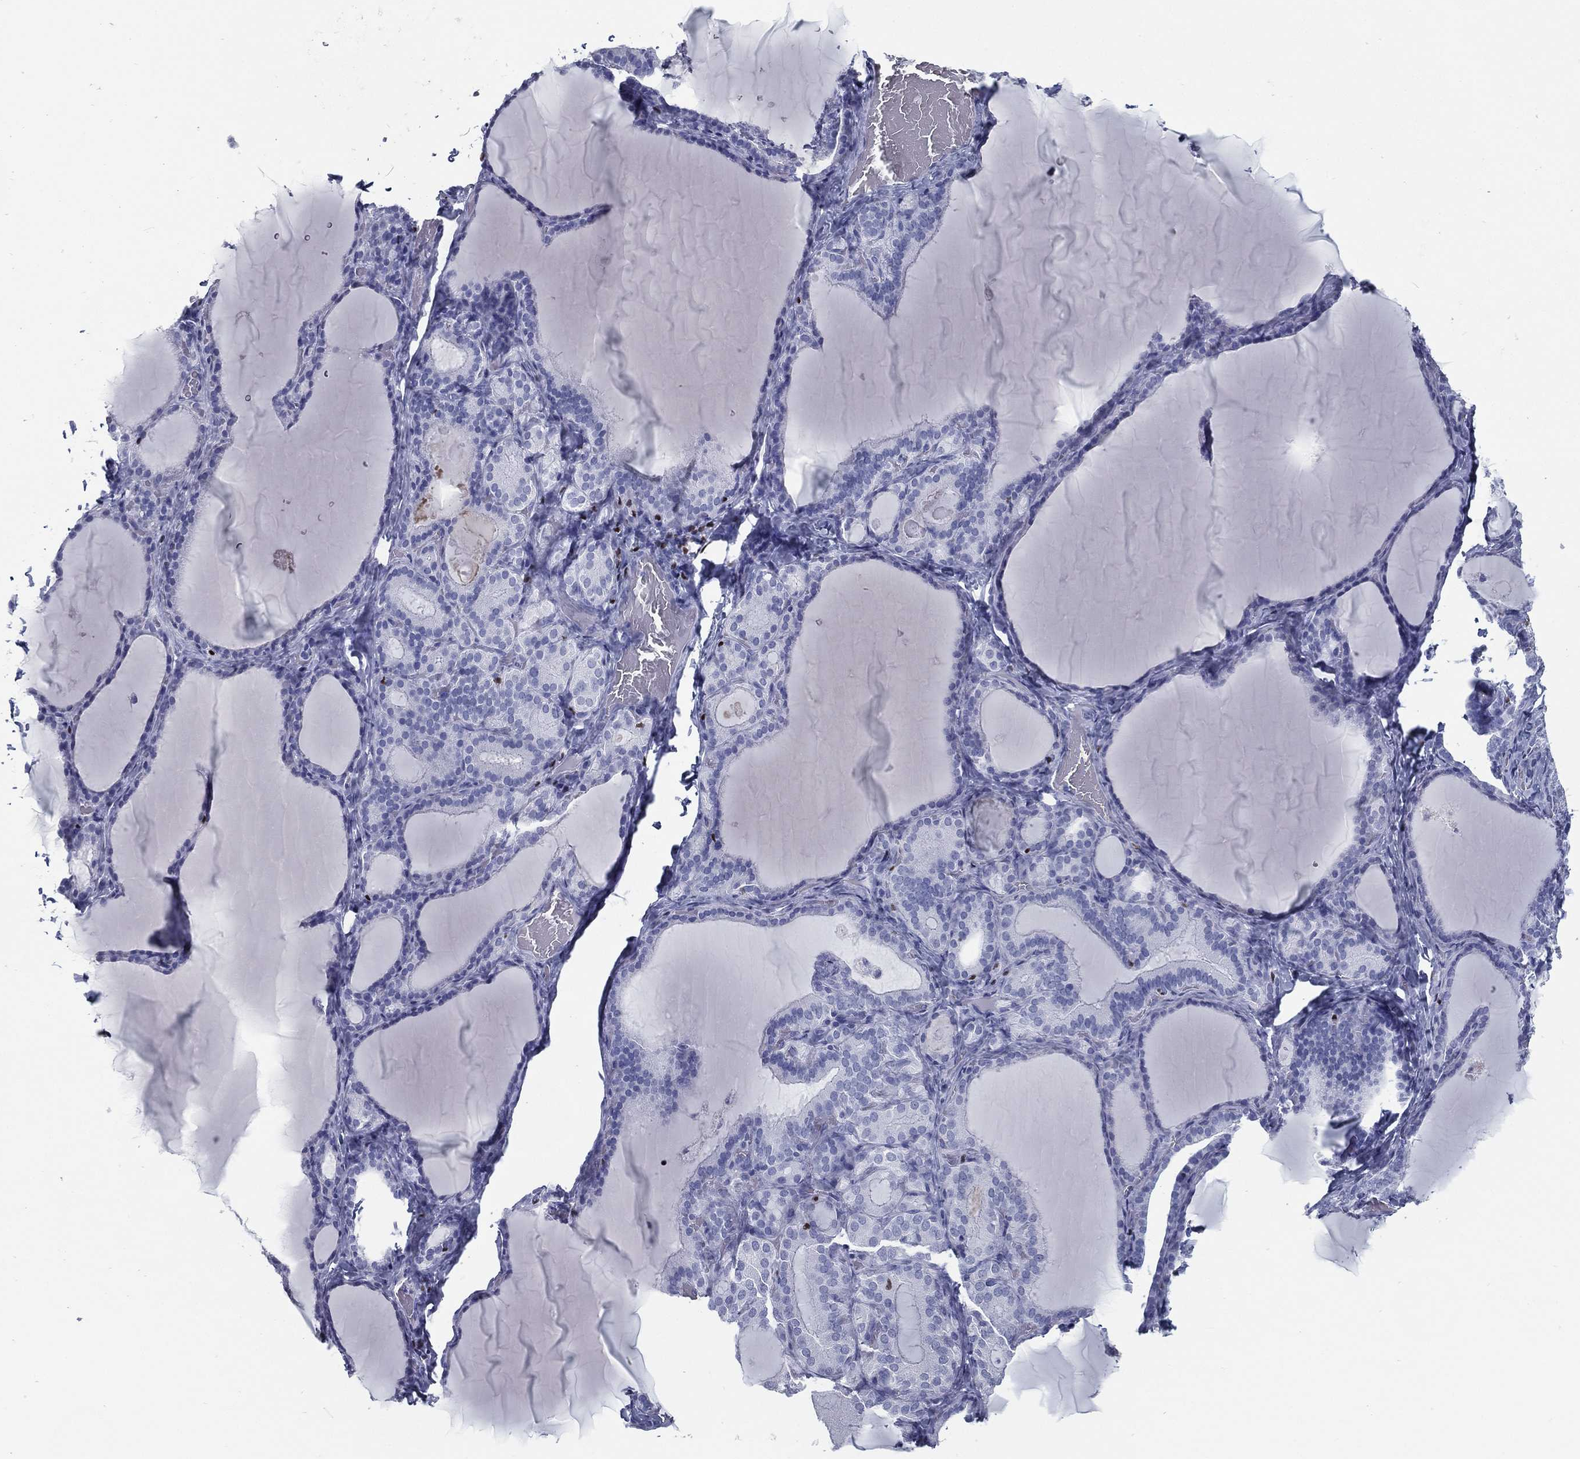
{"staining": {"intensity": "negative", "quantity": "none", "location": "none"}, "tissue": "thyroid gland", "cell_type": "Glandular cells", "image_type": "normal", "snomed": [{"axis": "morphology", "description": "Normal tissue, NOS"}, {"axis": "morphology", "description": "Hyperplasia, NOS"}, {"axis": "topography", "description": "Thyroid gland"}], "caption": "Immunohistochemistry (IHC) micrograph of normal thyroid gland: thyroid gland stained with DAB demonstrates no significant protein expression in glandular cells. (DAB immunohistochemistry, high magnification).", "gene": "PYHIN1", "patient": {"sex": "female", "age": 27}}